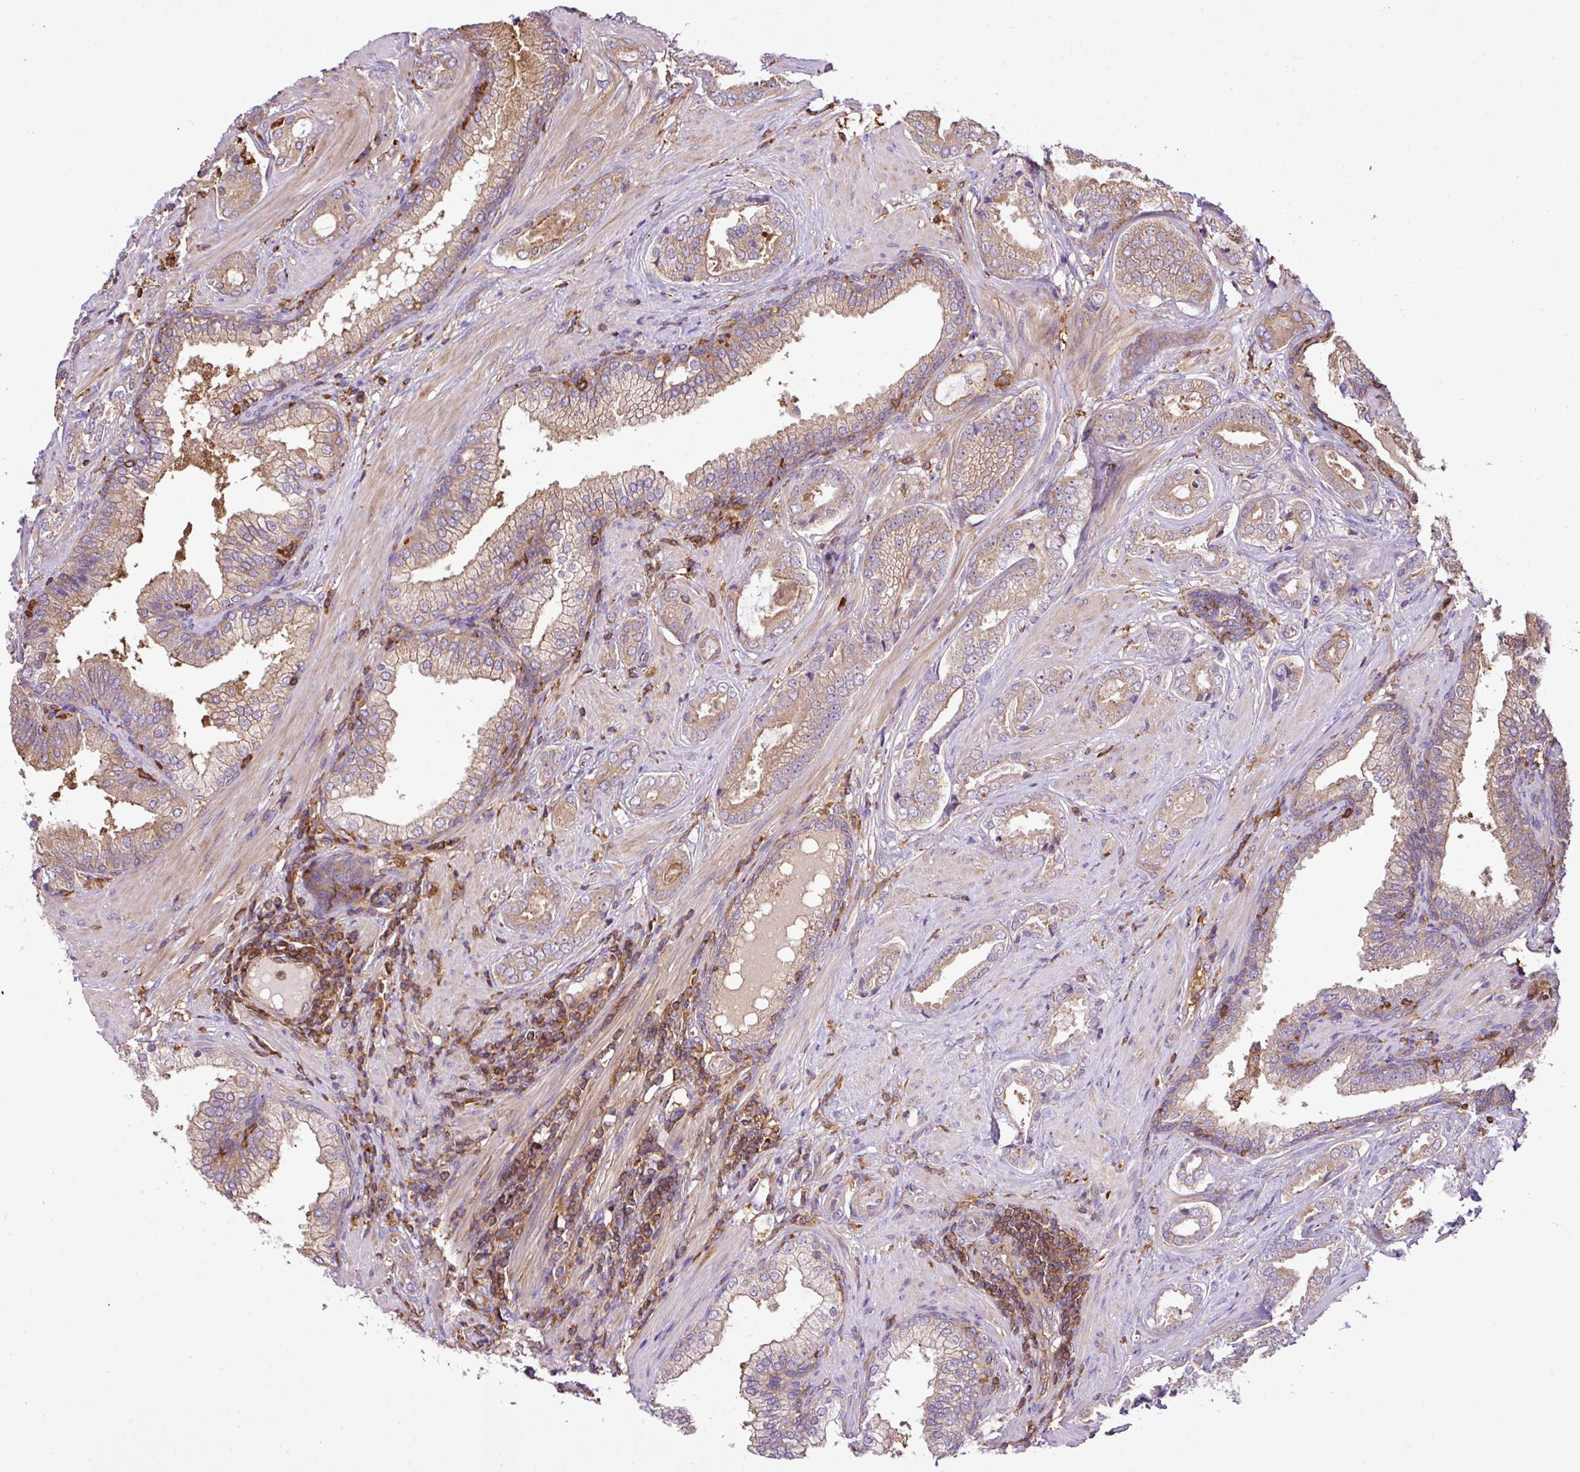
{"staining": {"intensity": "weak", "quantity": ">75%", "location": "cytoplasmic/membranous"}, "tissue": "prostate cancer", "cell_type": "Tumor cells", "image_type": "cancer", "snomed": [{"axis": "morphology", "description": "Adenocarcinoma, High grade"}, {"axis": "topography", "description": "Prostate"}], "caption": "A histopathology image of prostate cancer stained for a protein displays weak cytoplasmic/membranous brown staining in tumor cells. (Stains: DAB (3,3'-diaminobenzidine) in brown, nuclei in blue, Microscopy: brightfield microscopy at high magnification).", "gene": "PGAP6", "patient": {"sex": "male", "age": 60}}